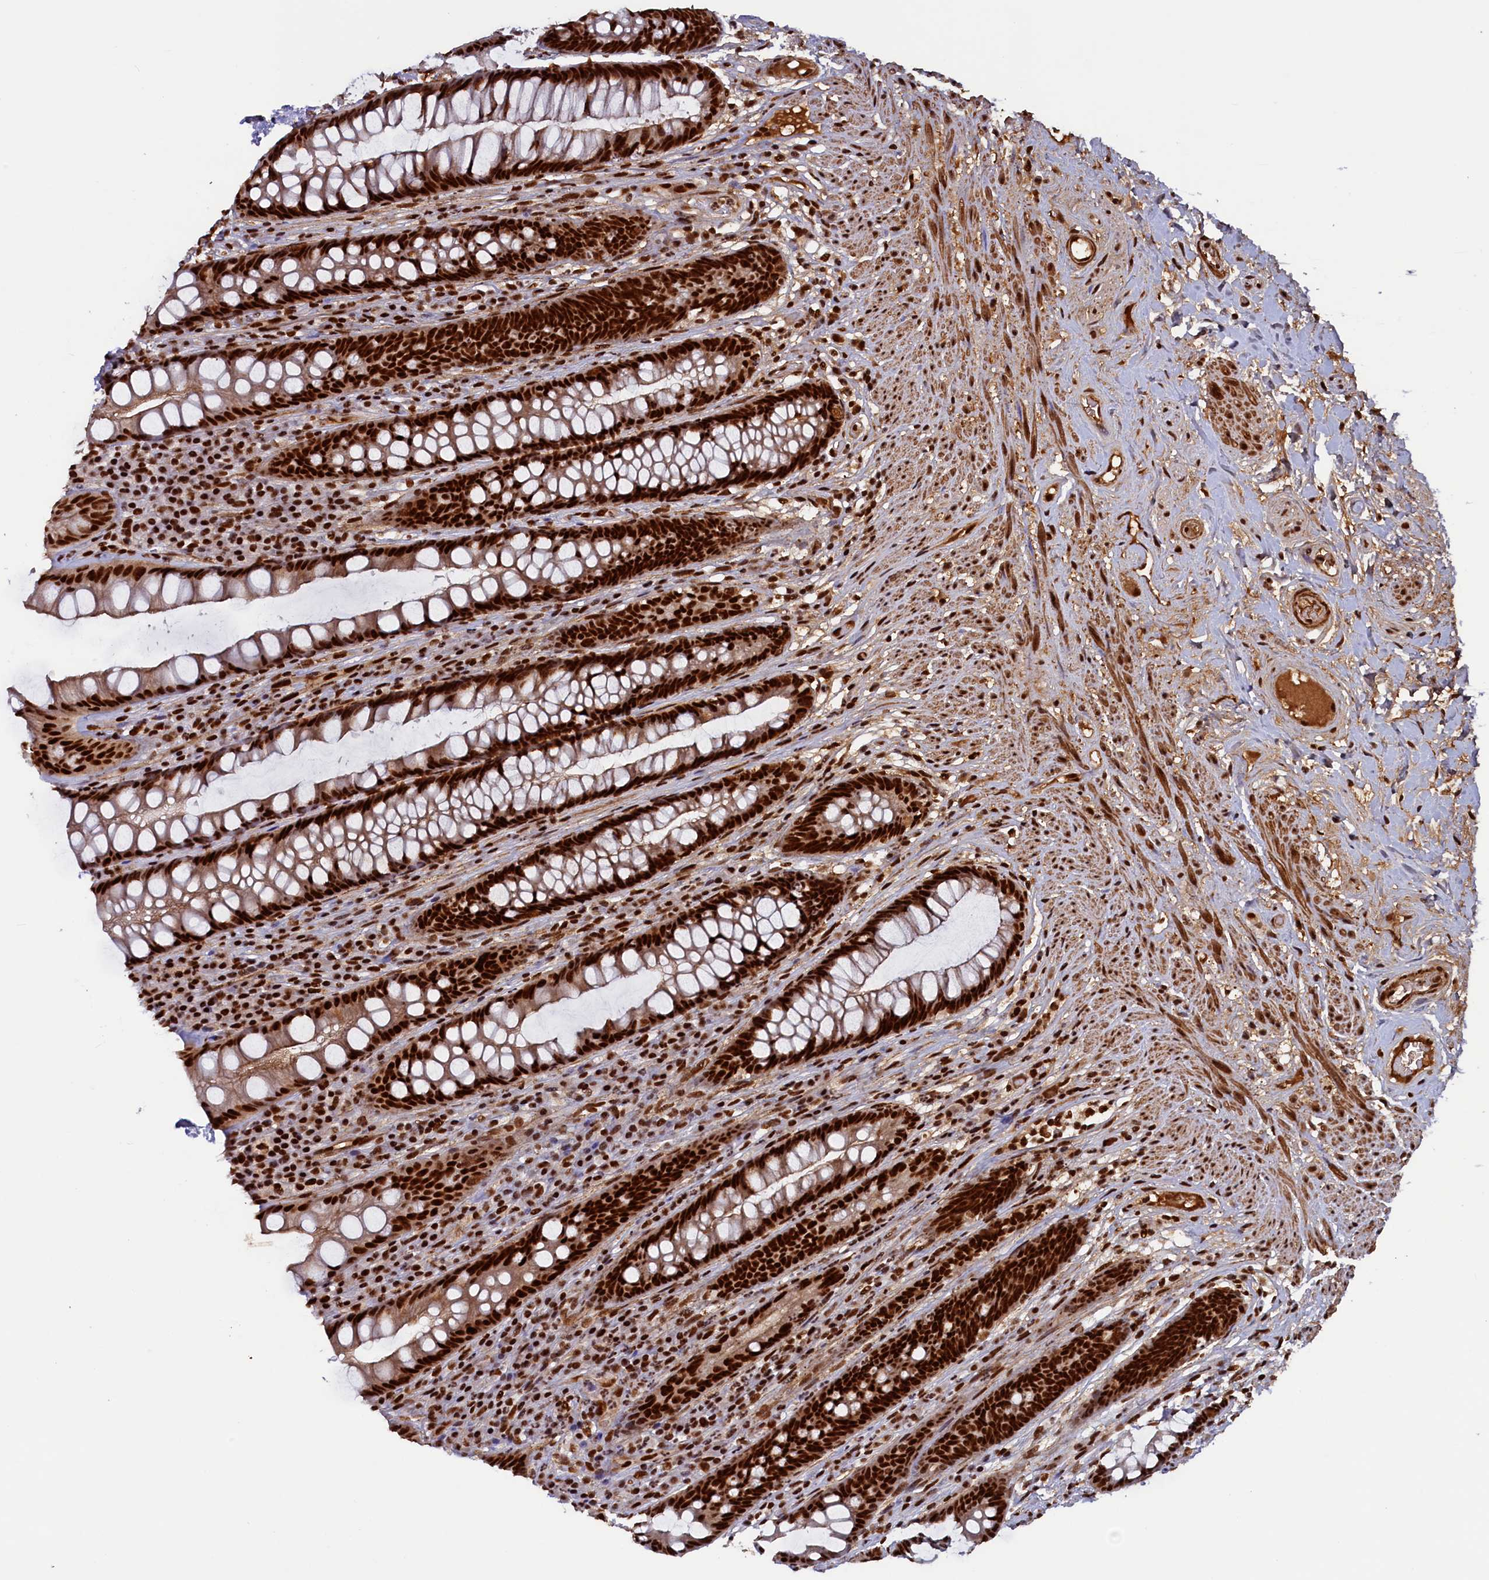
{"staining": {"intensity": "strong", "quantity": ">75%", "location": "nuclear"}, "tissue": "rectum", "cell_type": "Glandular cells", "image_type": "normal", "snomed": [{"axis": "morphology", "description": "Normal tissue, NOS"}, {"axis": "topography", "description": "Rectum"}], "caption": "Glandular cells show strong nuclear expression in about >75% of cells in unremarkable rectum.", "gene": "ZC3H18", "patient": {"sex": "male", "age": 74}}